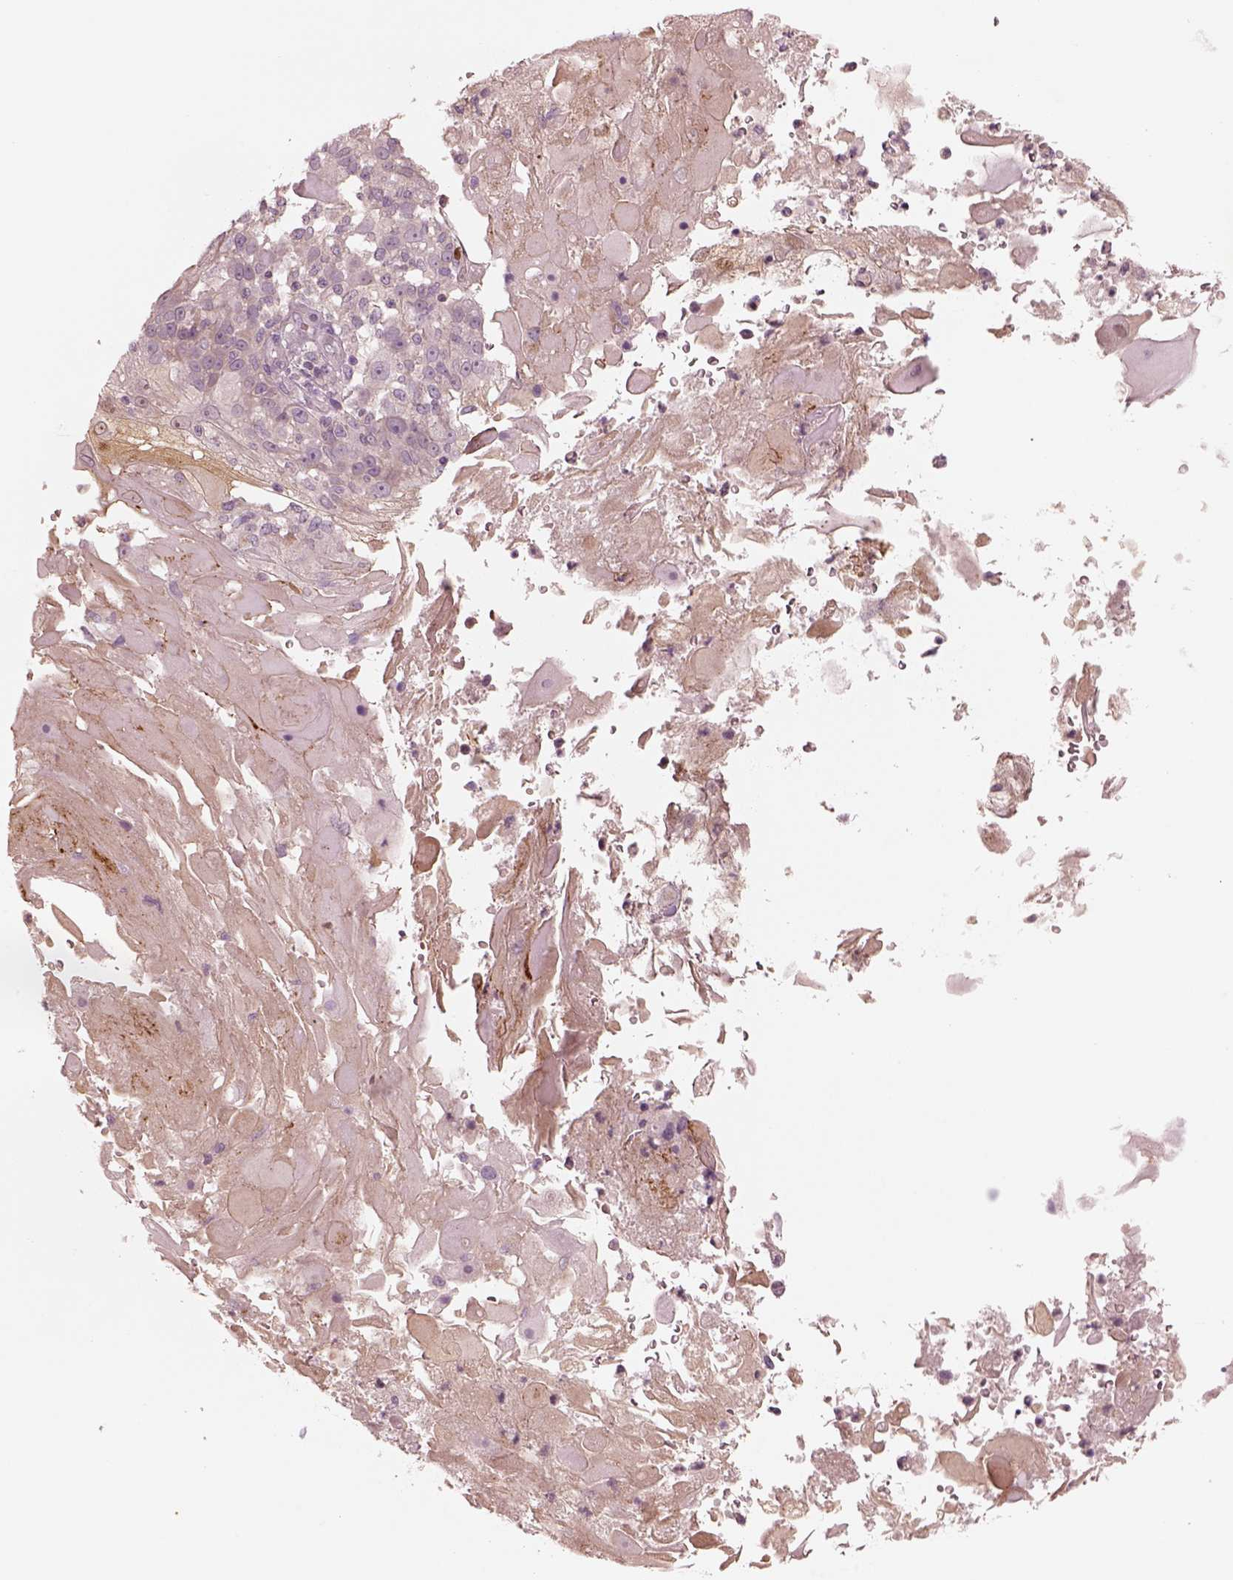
{"staining": {"intensity": "moderate", "quantity": "<25%", "location": "cytoplasmic/membranous,nuclear"}, "tissue": "skin cancer", "cell_type": "Tumor cells", "image_type": "cancer", "snomed": [{"axis": "morphology", "description": "Normal tissue, NOS"}, {"axis": "morphology", "description": "Squamous cell carcinoma, NOS"}, {"axis": "topography", "description": "Skin"}], "caption": "About <25% of tumor cells in human skin cancer show moderate cytoplasmic/membranous and nuclear protein staining as visualized by brown immunohistochemical staining.", "gene": "SDCBP2", "patient": {"sex": "female", "age": 83}}